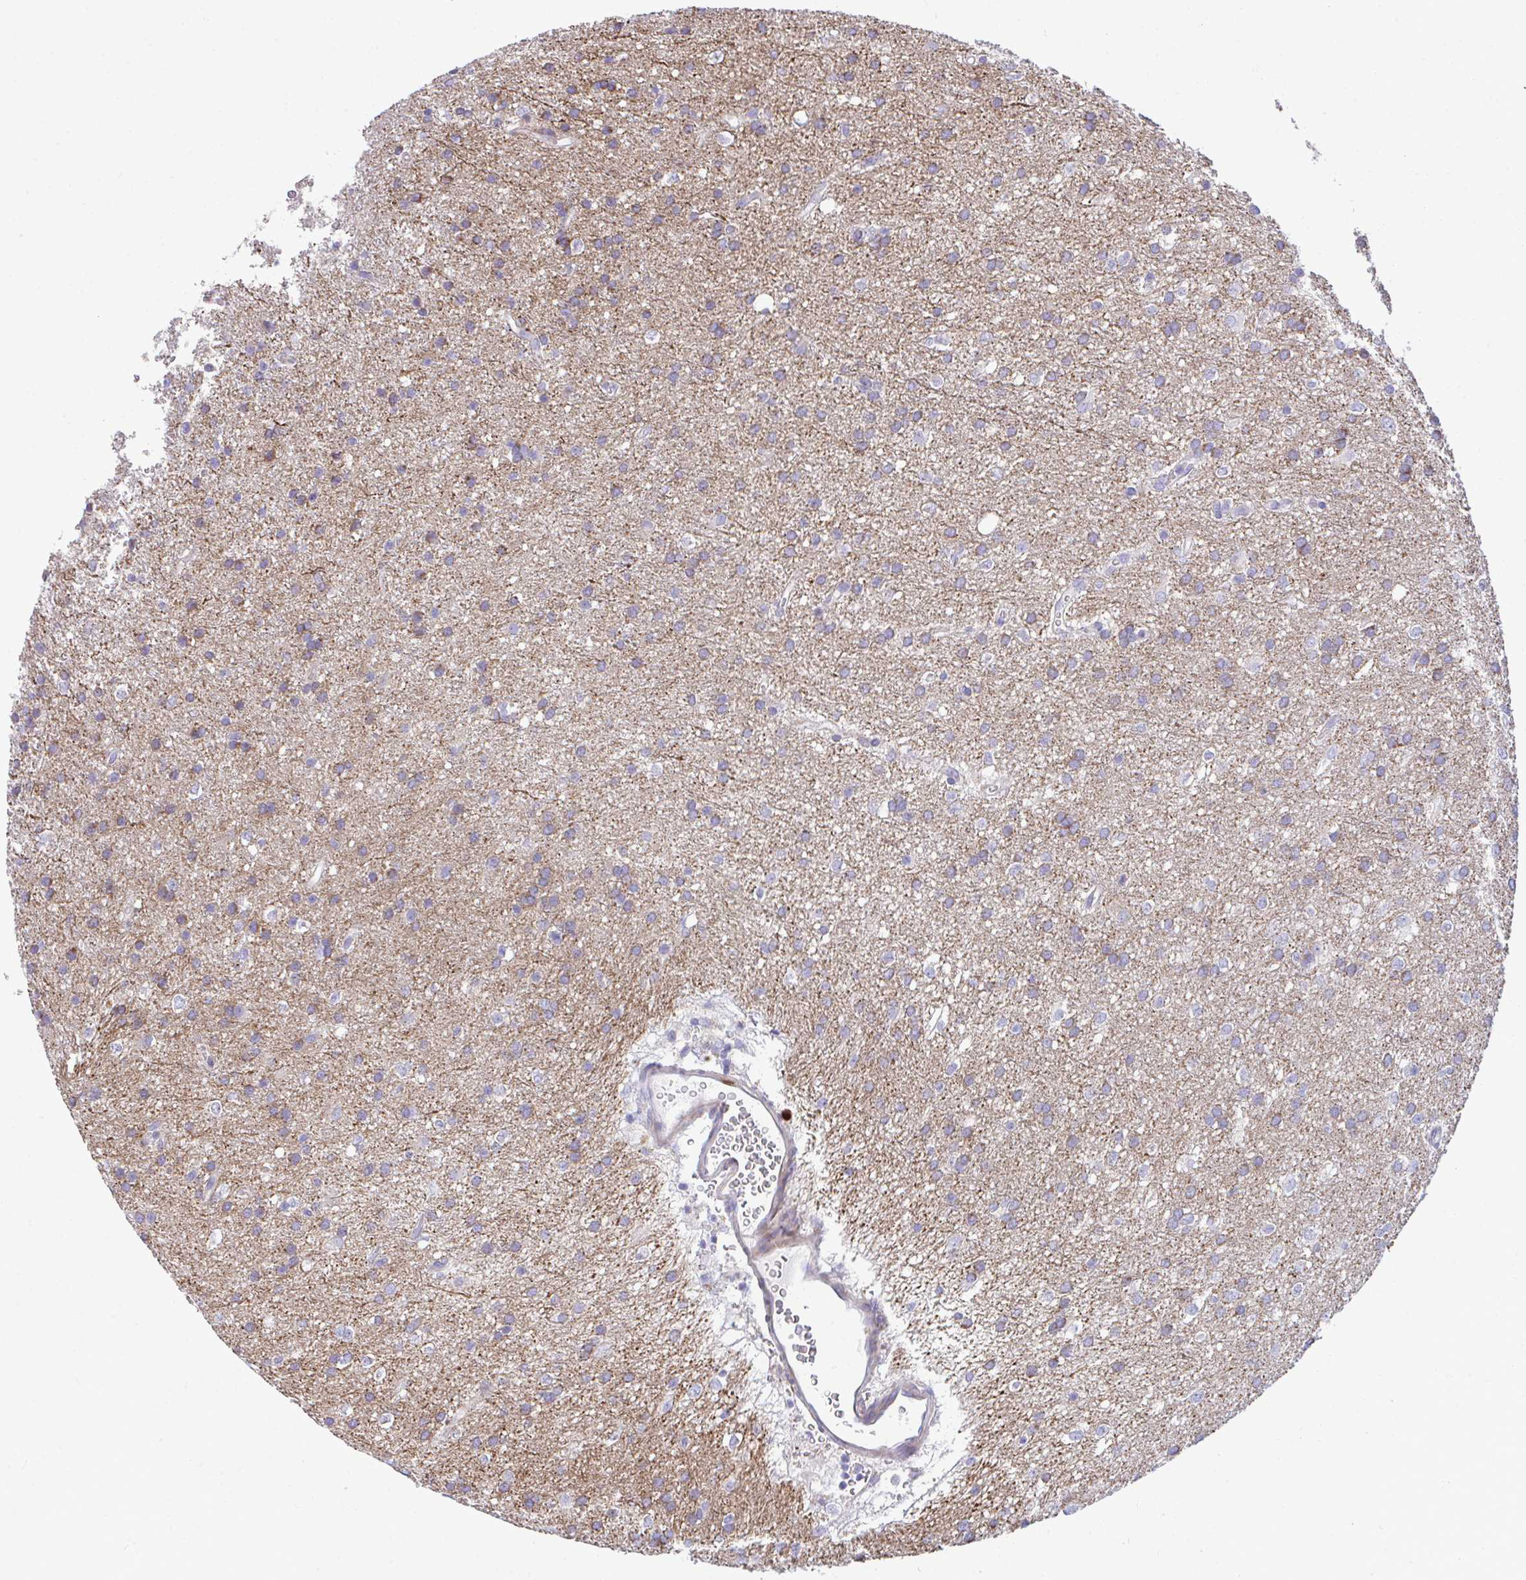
{"staining": {"intensity": "moderate", "quantity": "25%-75%", "location": "cytoplasmic/membranous"}, "tissue": "glioma", "cell_type": "Tumor cells", "image_type": "cancer", "snomed": [{"axis": "morphology", "description": "Glioma, malignant, Low grade"}, {"axis": "topography", "description": "Brain"}], "caption": "DAB (3,3'-diaminobenzidine) immunohistochemical staining of human glioma demonstrates moderate cytoplasmic/membranous protein expression in about 25%-75% of tumor cells. Nuclei are stained in blue.", "gene": "MRPS16", "patient": {"sex": "female", "age": 33}}